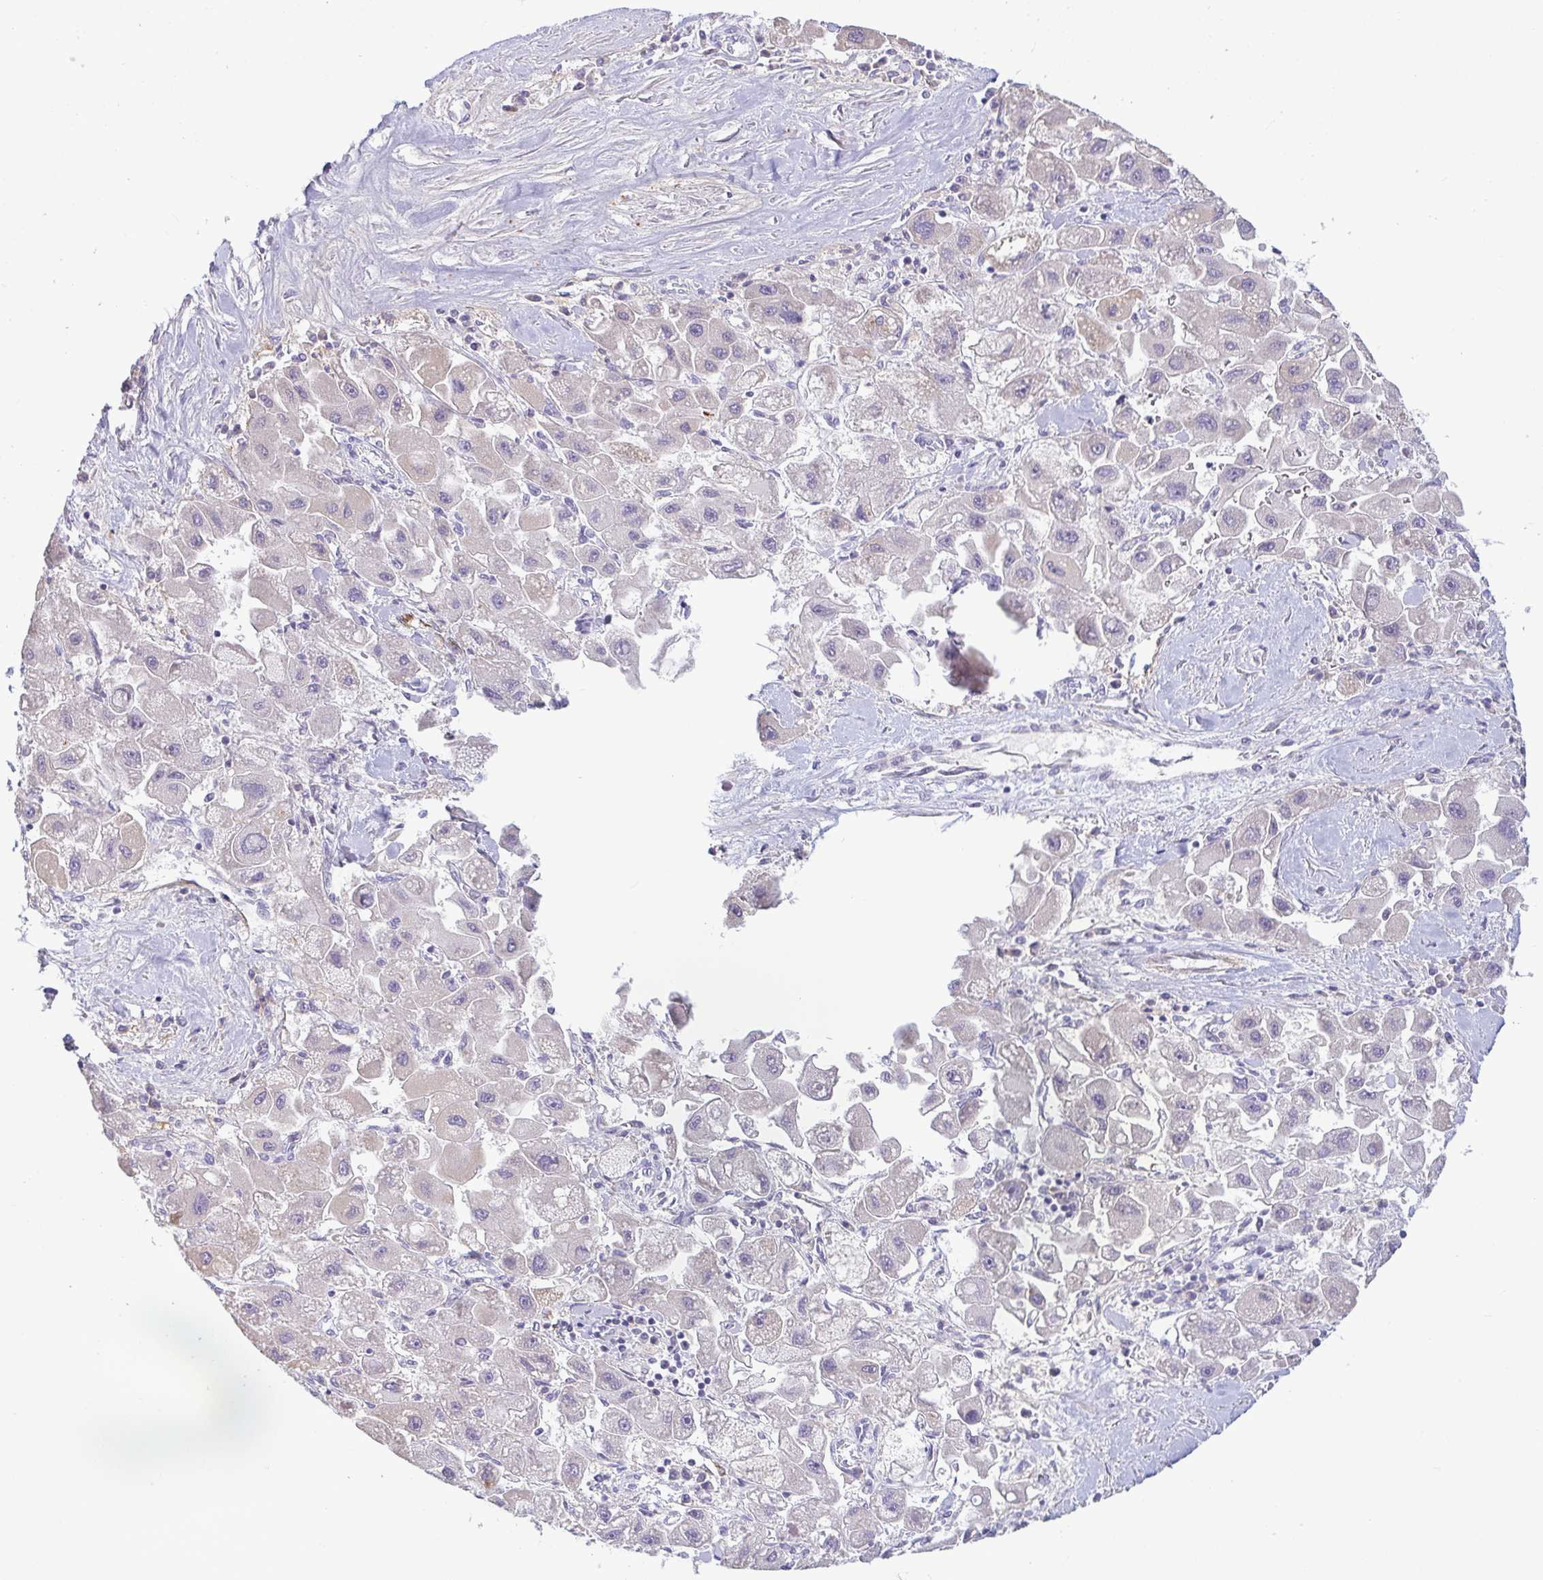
{"staining": {"intensity": "negative", "quantity": "none", "location": "none"}, "tissue": "liver cancer", "cell_type": "Tumor cells", "image_type": "cancer", "snomed": [{"axis": "morphology", "description": "Carcinoma, Hepatocellular, NOS"}, {"axis": "topography", "description": "Liver"}], "caption": "This is a histopathology image of immunohistochemistry (IHC) staining of liver hepatocellular carcinoma, which shows no positivity in tumor cells.", "gene": "IL37", "patient": {"sex": "male", "age": 24}}